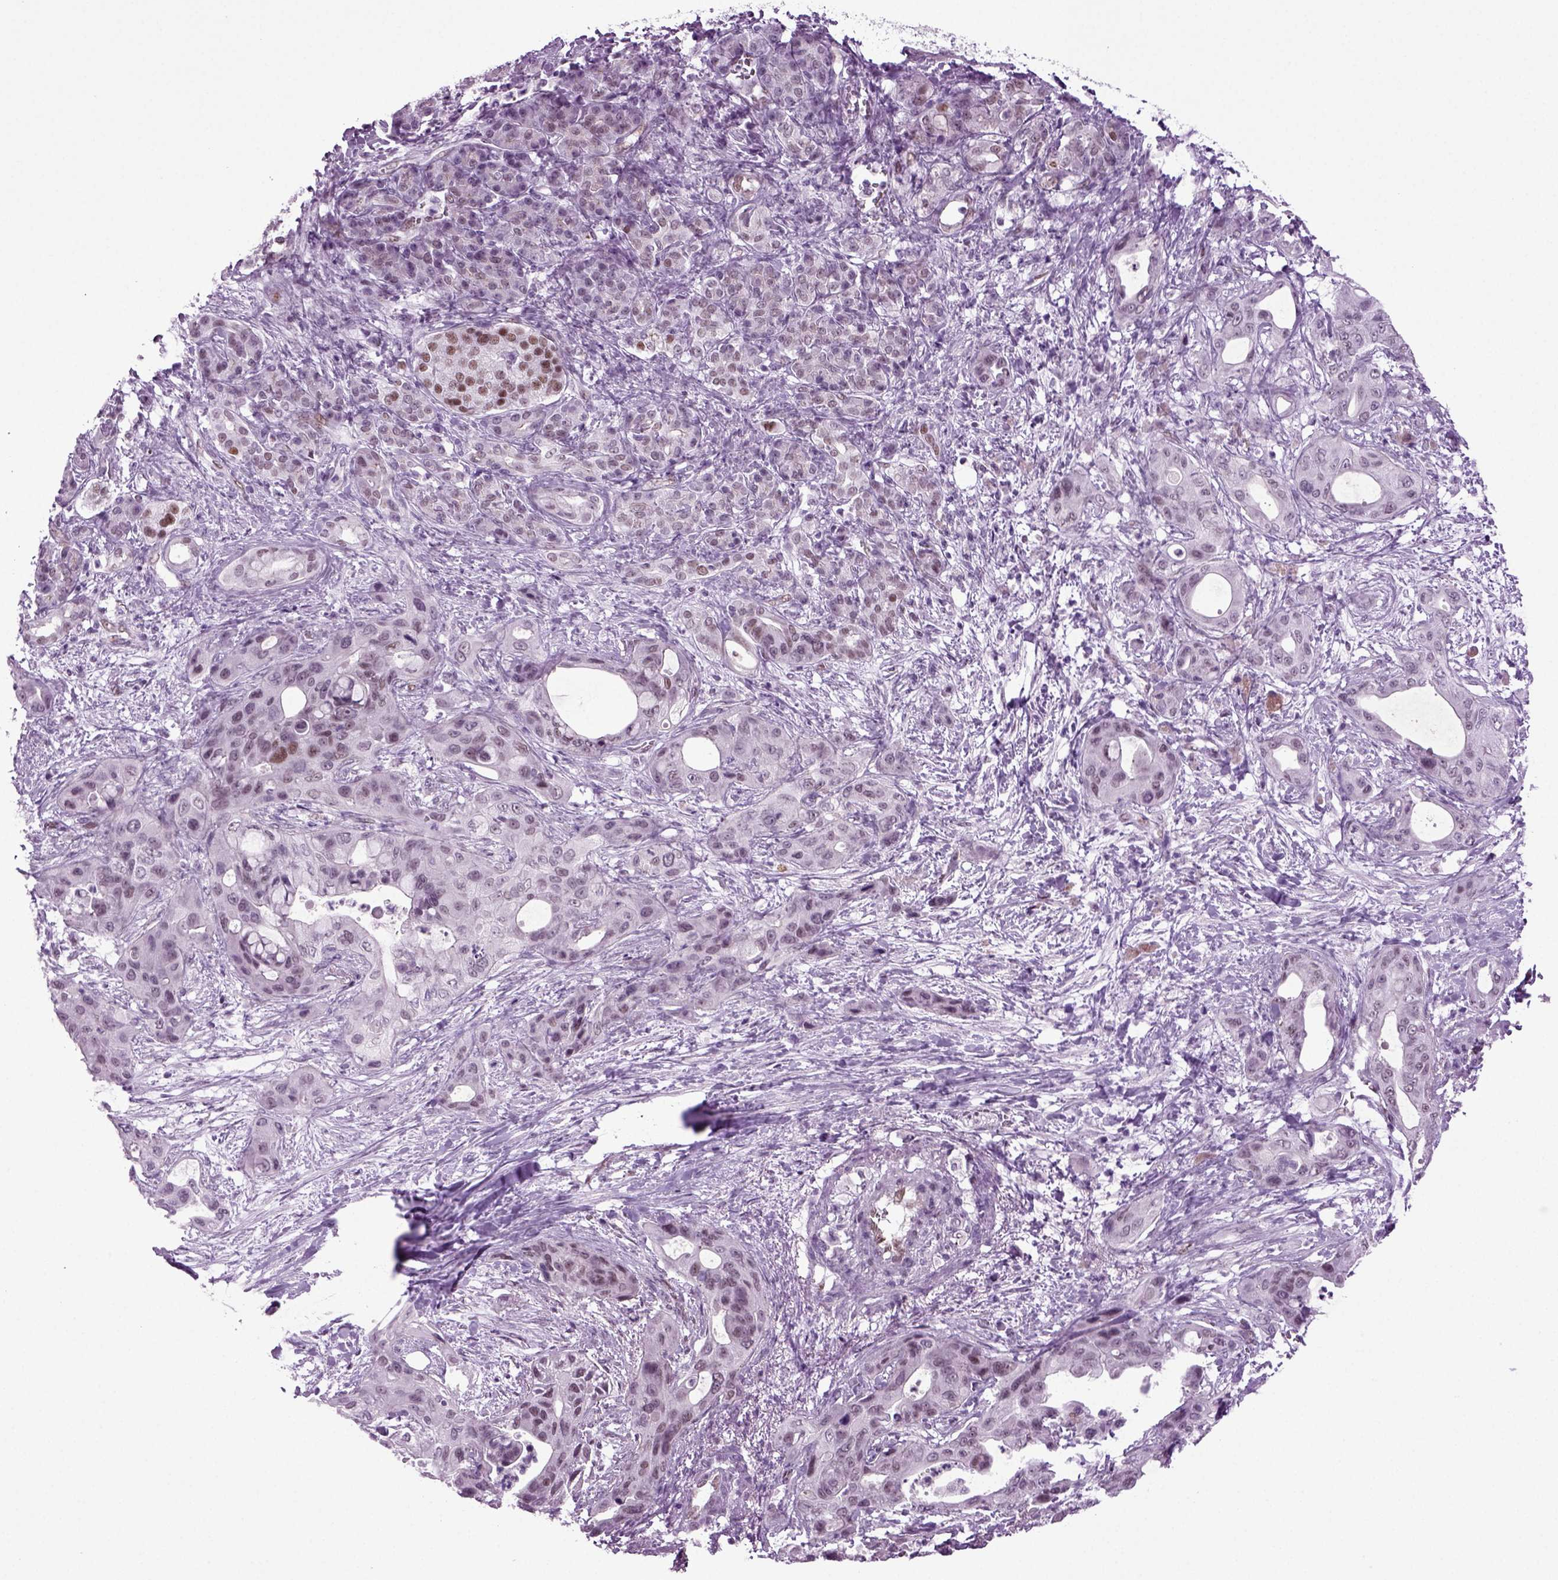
{"staining": {"intensity": "strong", "quantity": "<25%", "location": "nuclear"}, "tissue": "pancreatic cancer", "cell_type": "Tumor cells", "image_type": "cancer", "snomed": [{"axis": "morphology", "description": "Adenocarcinoma, NOS"}, {"axis": "topography", "description": "Pancreas"}], "caption": "Human pancreatic cancer (adenocarcinoma) stained with a brown dye displays strong nuclear positive staining in about <25% of tumor cells.", "gene": "RFX3", "patient": {"sex": "male", "age": 71}}